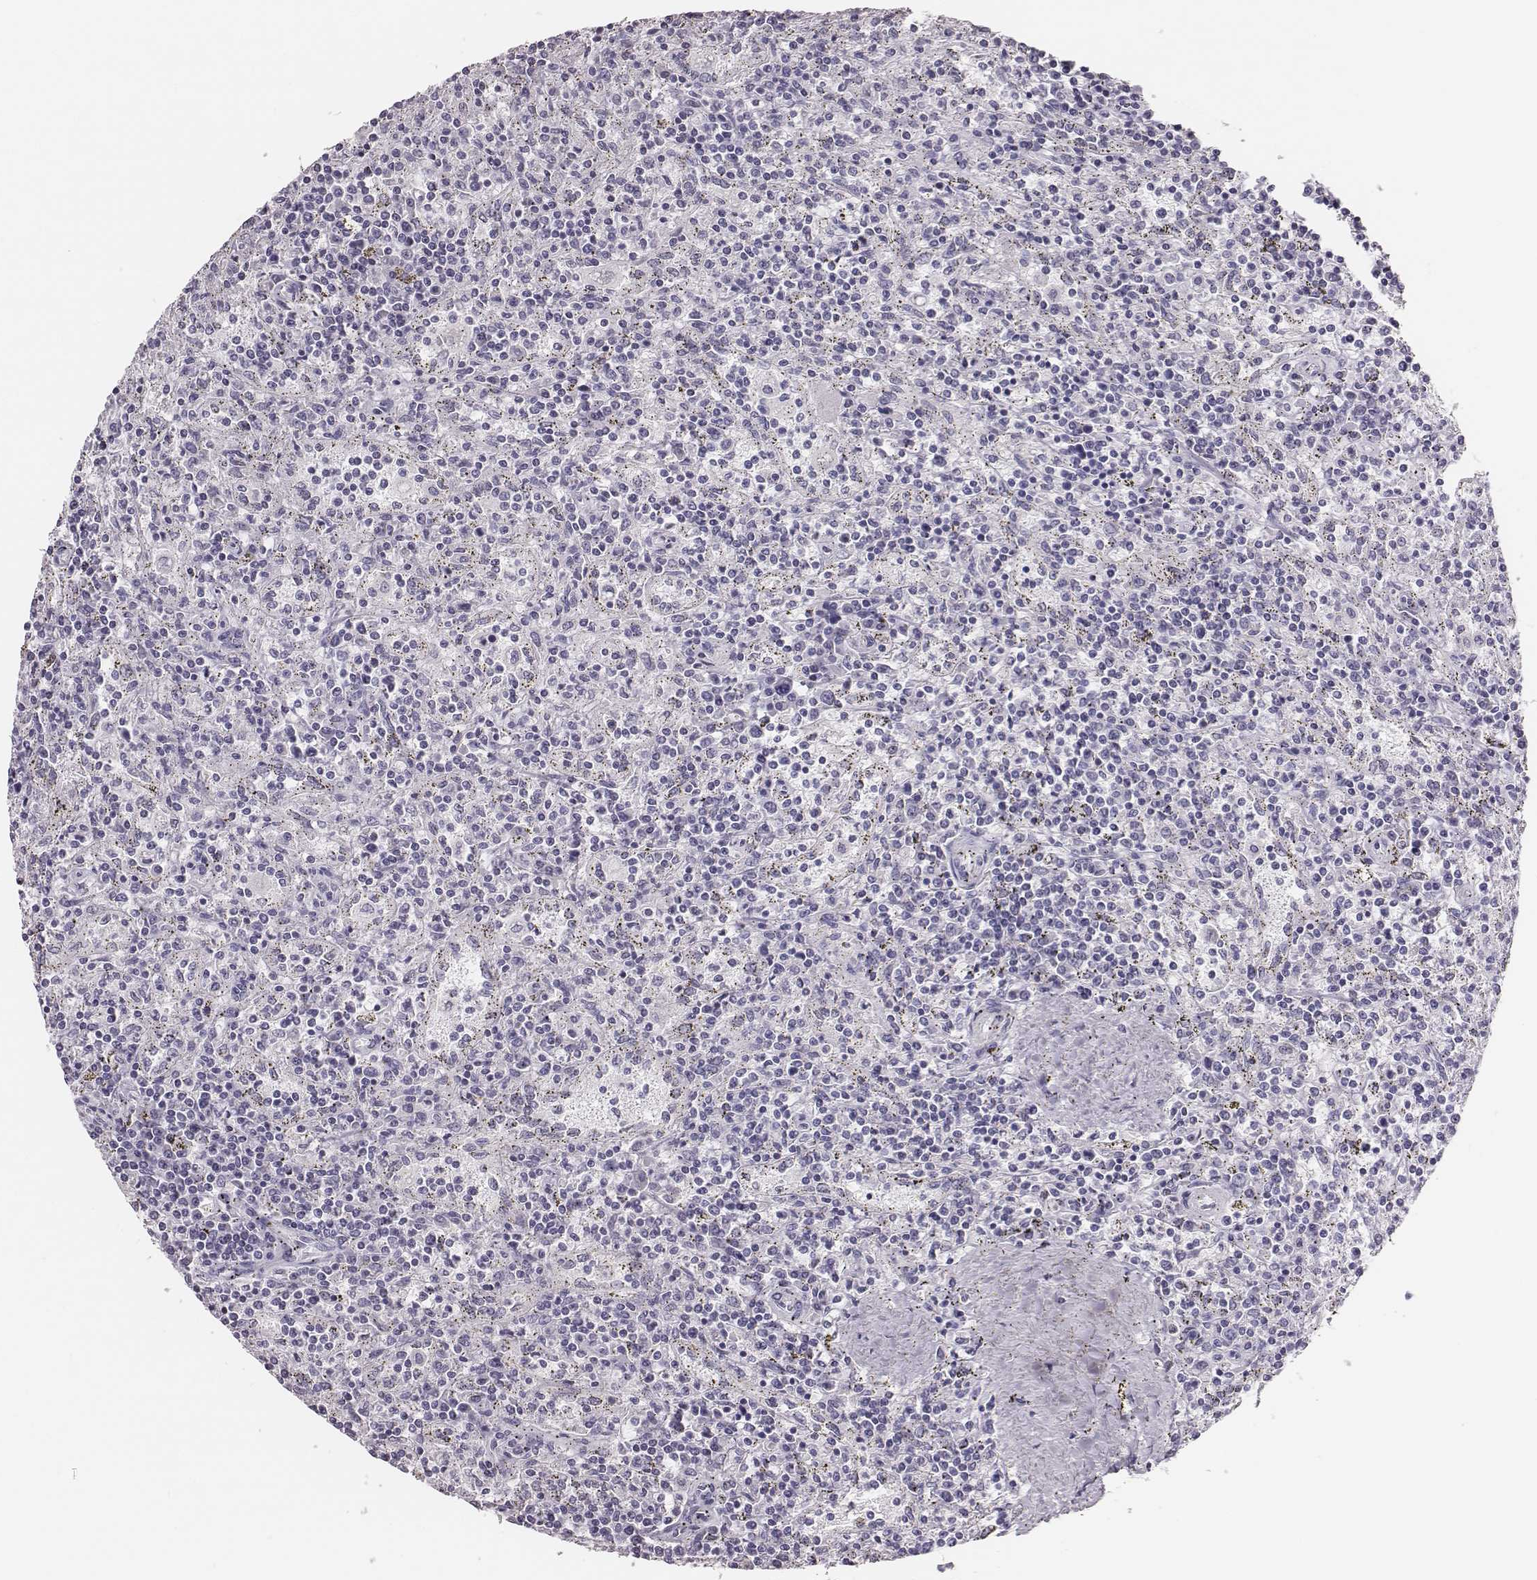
{"staining": {"intensity": "negative", "quantity": "none", "location": "none"}, "tissue": "lymphoma", "cell_type": "Tumor cells", "image_type": "cancer", "snomed": [{"axis": "morphology", "description": "Malignant lymphoma, non-Hodgkin's type, Low grade"}, {"axis": "topography", "description": "Spleen"}], "caption": "Immunohistochemistry (IHC) micrograph of human malignant lymphoma, non-Hodgkin's type (low-grade) stained for a protein (brown), which displays no positivity in tumor cells. (DAB (3,3'-diaminobenzidine) immunohistochemistry (IHC) with hematoxylin counter stain).", "gene": "H1-6", "patient": {"sex": "male", "age": 62}}